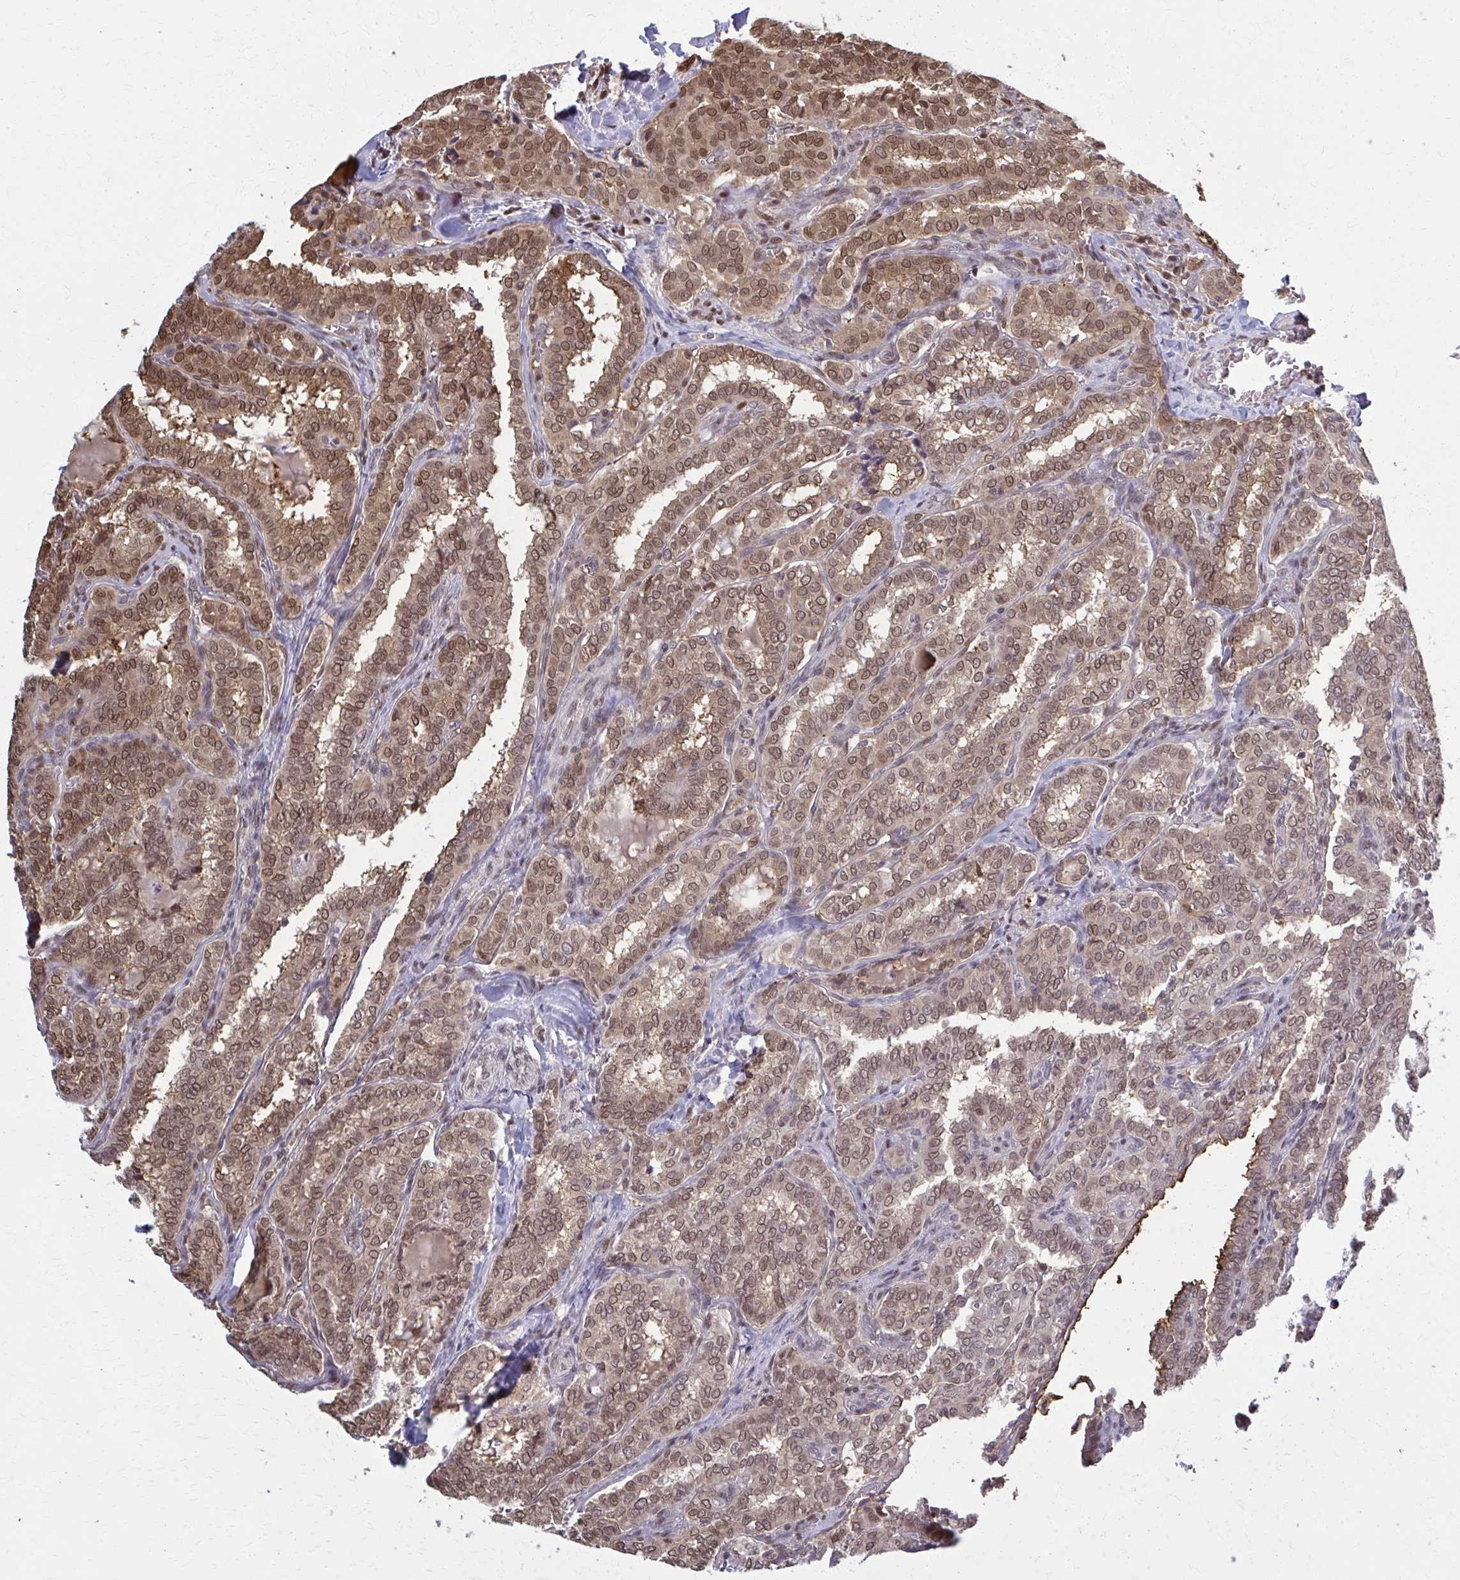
{"staining": {"intensity": "moderate", "quantity": ">75%", "location": "cytoplasmic/membranous,nuclear"}, "tissue": "thyroid cancer", "cell_type": "Tumor cells", "image_type": "cancer", "snomed": [{"axis": "morphology", "description": "Papillary adenocarcinoma, NOS"}, {"axis": "topography", "description": "Thyroid gland"}], "caption": "Protein analysis of thyroid cancer tissue reveals moderate cytoplasmic/membranous and nuclear positivity in approximately >75% of tumor cells.", "gene": "MDH1", "patient": {"sex": "female", "age": 30}}